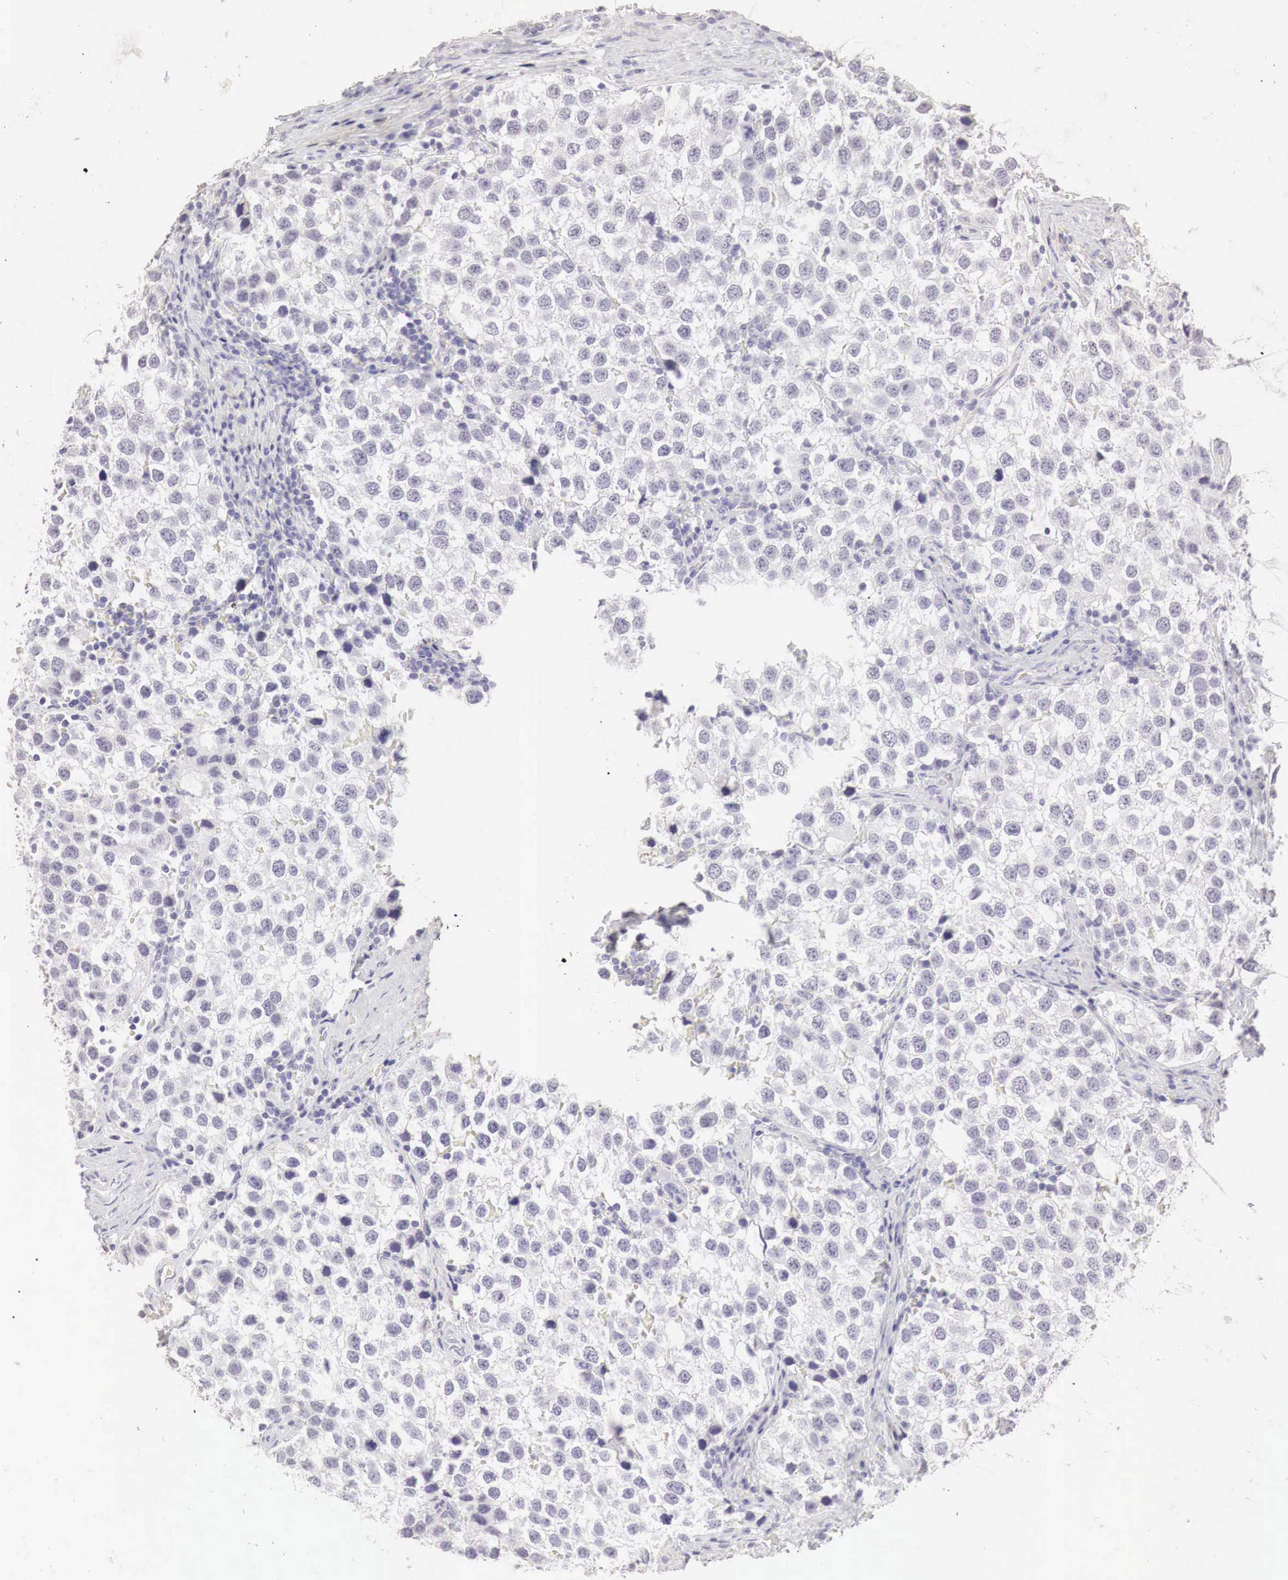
{"staining": {"intensity": "negative", "quantity": "none", "location": "none"}, "tissue": "testis cancer", "cell_type": "Tumor cells", "image_type": "cancer", "snomed": [{"axis": "morphology", "description": "Seminoma, NOS"}, {"axis": "topography", "description": "Testis"}], "caption": "Immunohistochemistry of testis cancer reveals no positivity in tumor cells.", "gene": "OTC", "patient": {"sex": "male", "age": 39}}